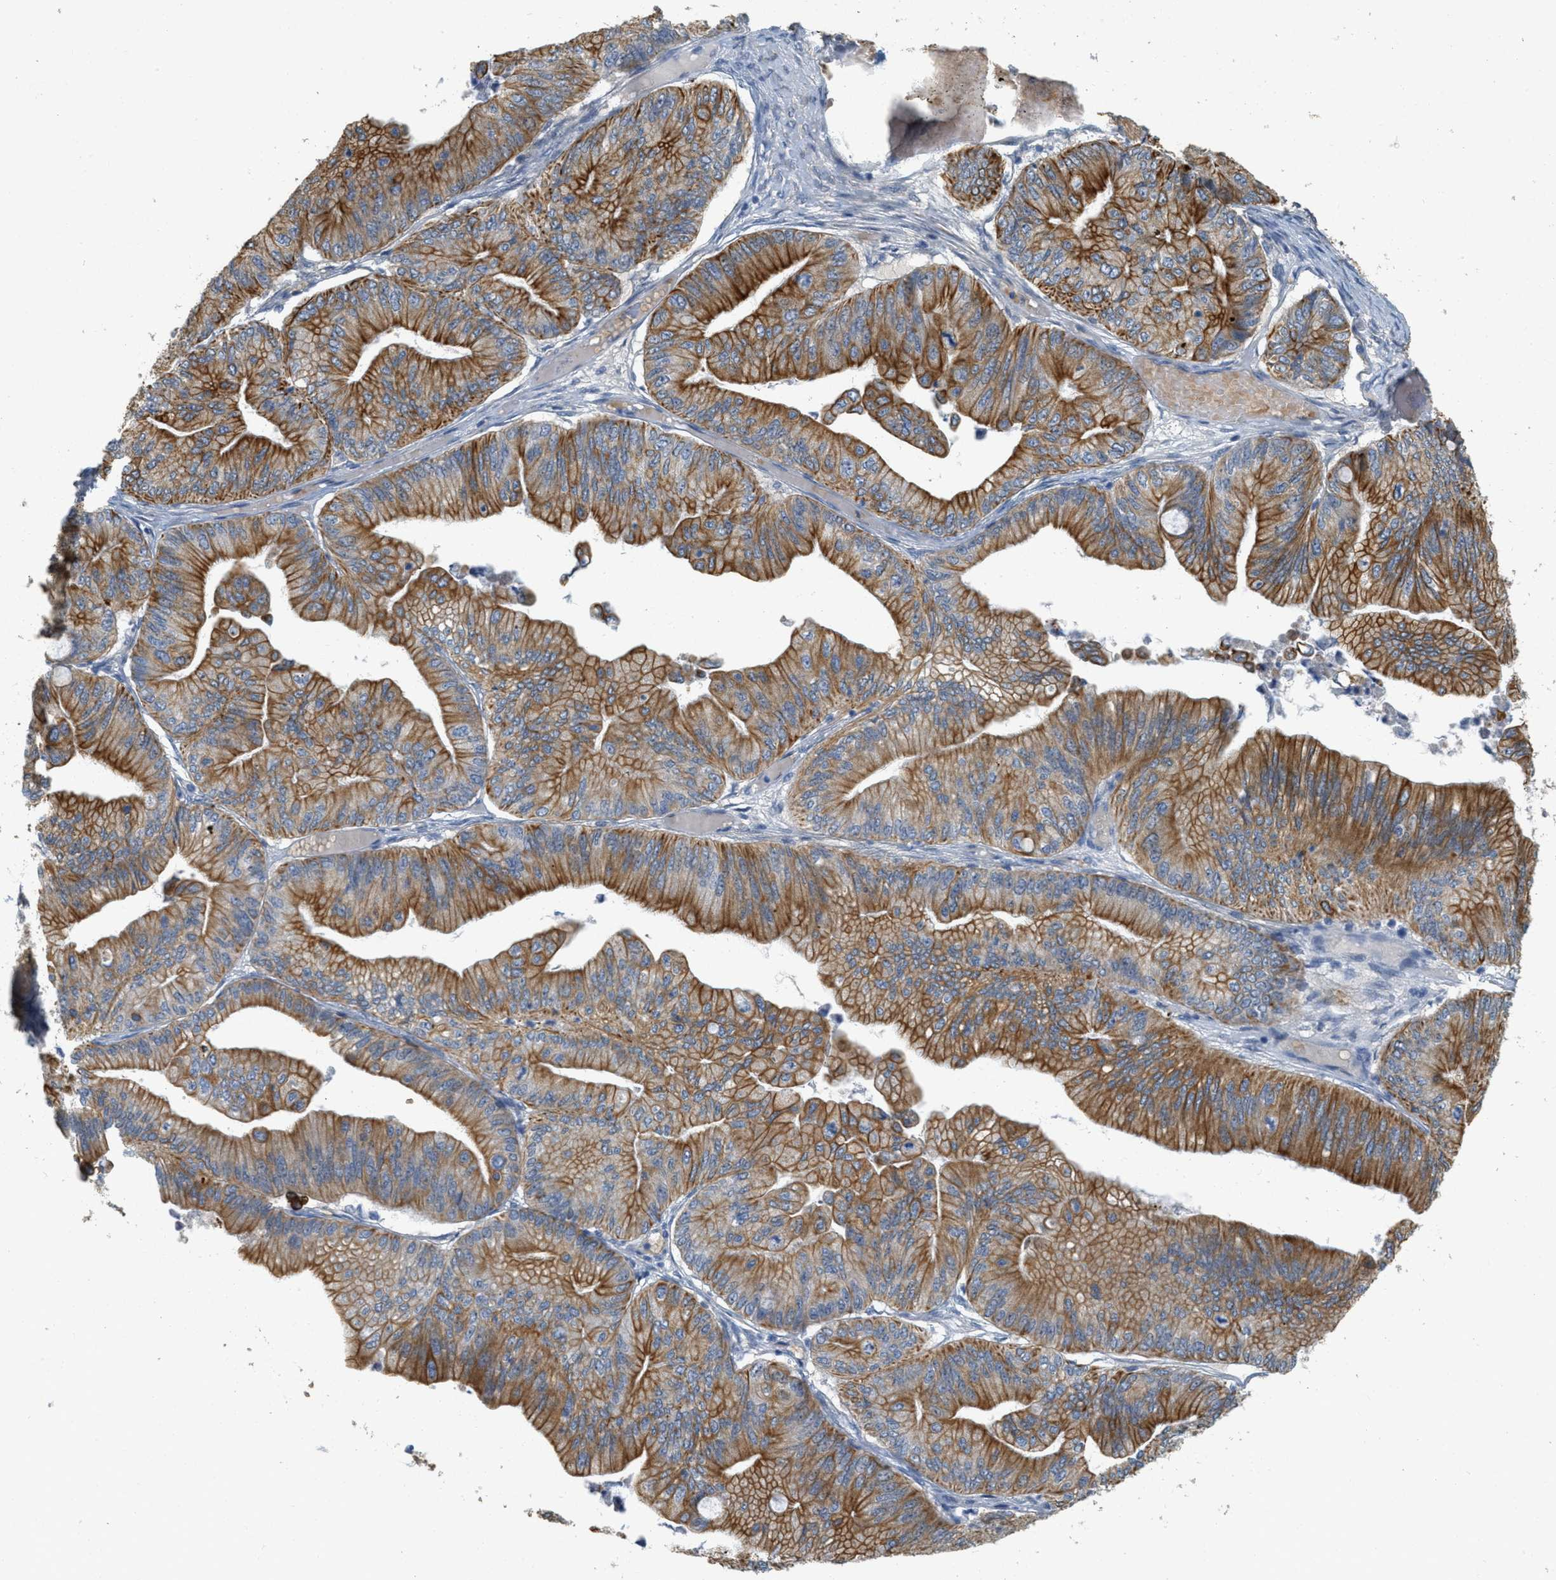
{"staining": {"intensity": "moderate", "quantity": ">75%", "location": "cytoplasmic/membranous"}, "tissue": "ovarian cancer", "cell_type": "Tumor cells", "image_type": "cancer", "snomed": [{"axis": "morphology", "description": "Cystadenocarcinoma, mucinous, NOS"}, {"axis": "topography", "description": "Ovary"}], "caption": "IHC (DAB) staining of human ovarian cancer reveals moderate cytoplasmic/membranous protein positivity in approximately >75% of tumor cells.", "gene": "MRS2", "patient": {"sex": "female", "age": 61}}